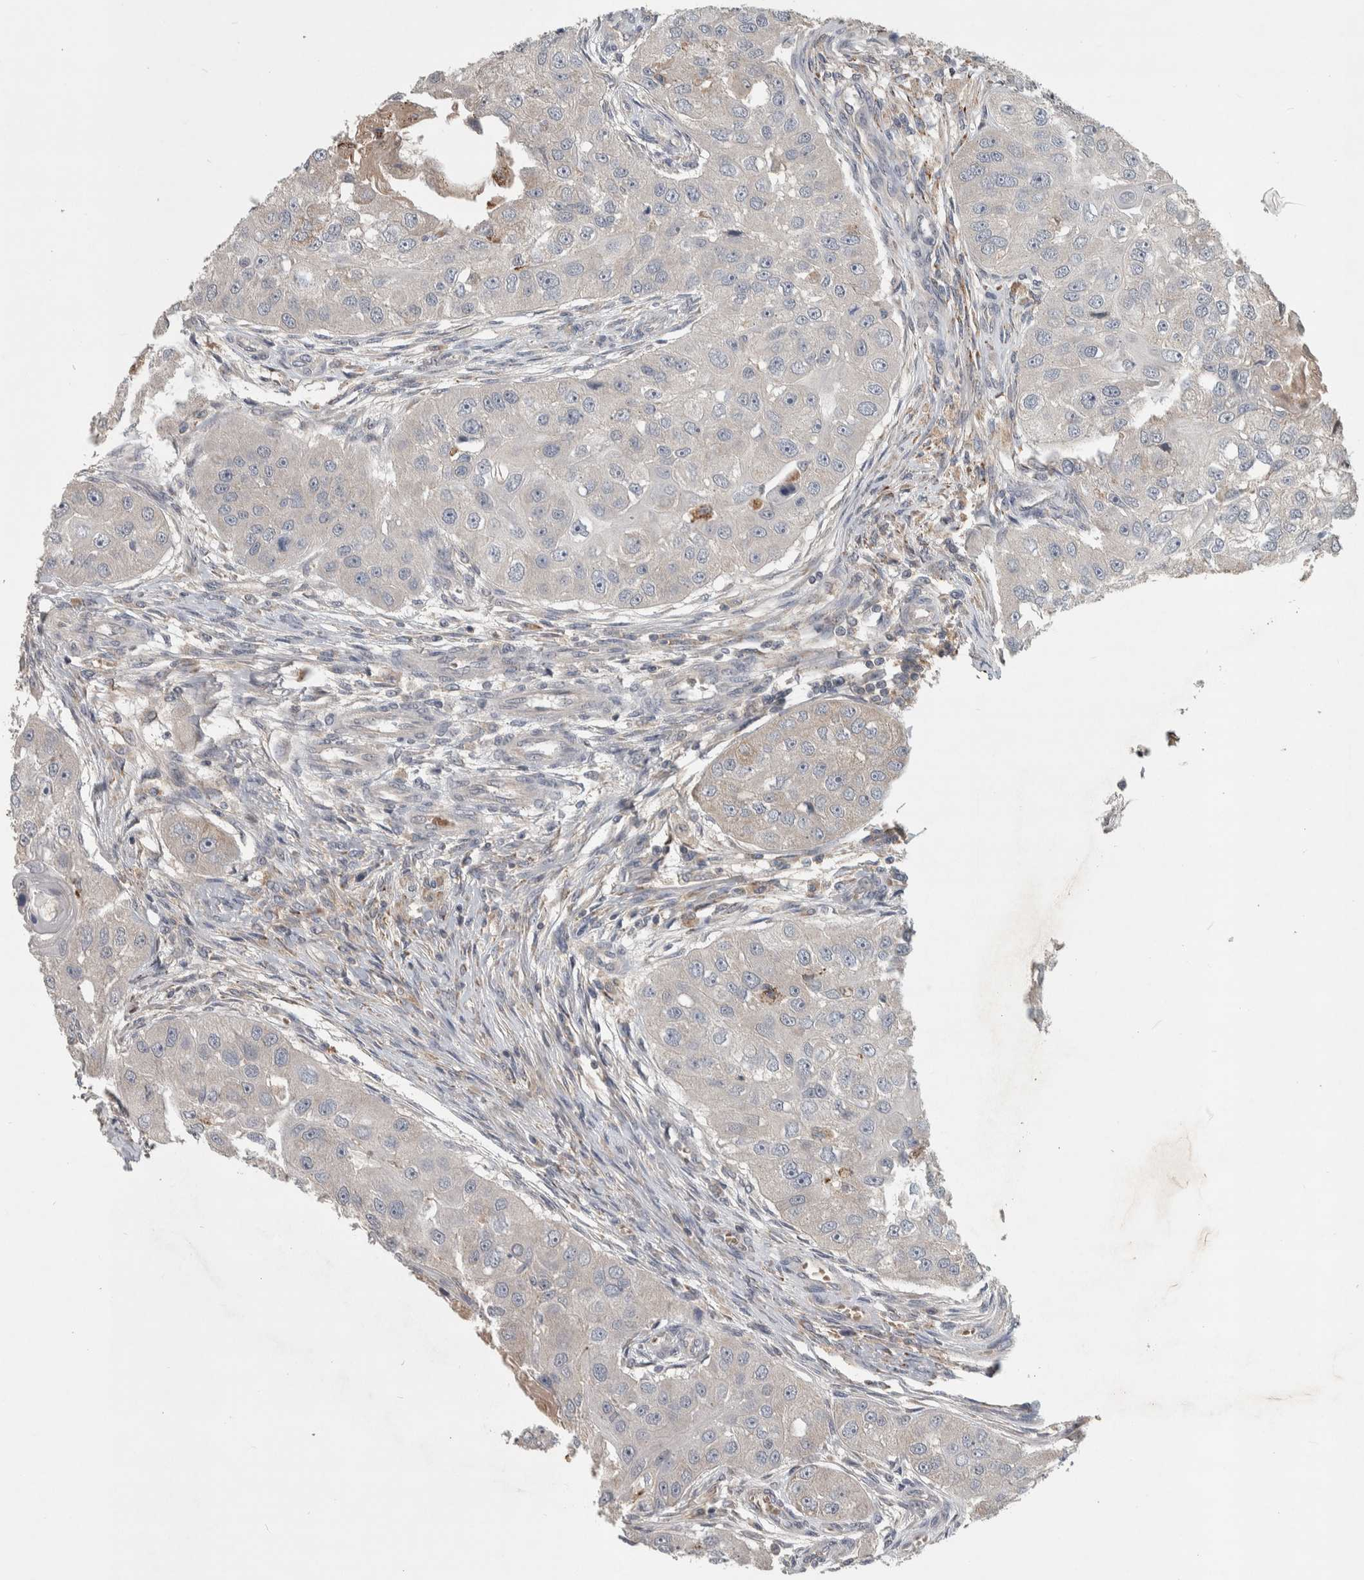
{"staining": {"intensity": "negative", "quantity": "none", "location": "none"}, "tissue": "head and neck cancer", "cell_type": "Tumor cells", "image_type": "cancer", "snomed": [{"axis": "morphology", "description": "Normal tissue, NOS"}, {"axis": "morphology", "description": "Squamous cell carcinoma, NOS"}, {"axis": "topography", "description": "Skeletal muscle"}, {"axis": "topography", "description": "Head-Neck"}], "caption": "A photomicrograph of human head and neck cancer is negative for staining in tumor cells.", "gene": "CHRM3", "patient": {"sex": "male", "age": 51}}